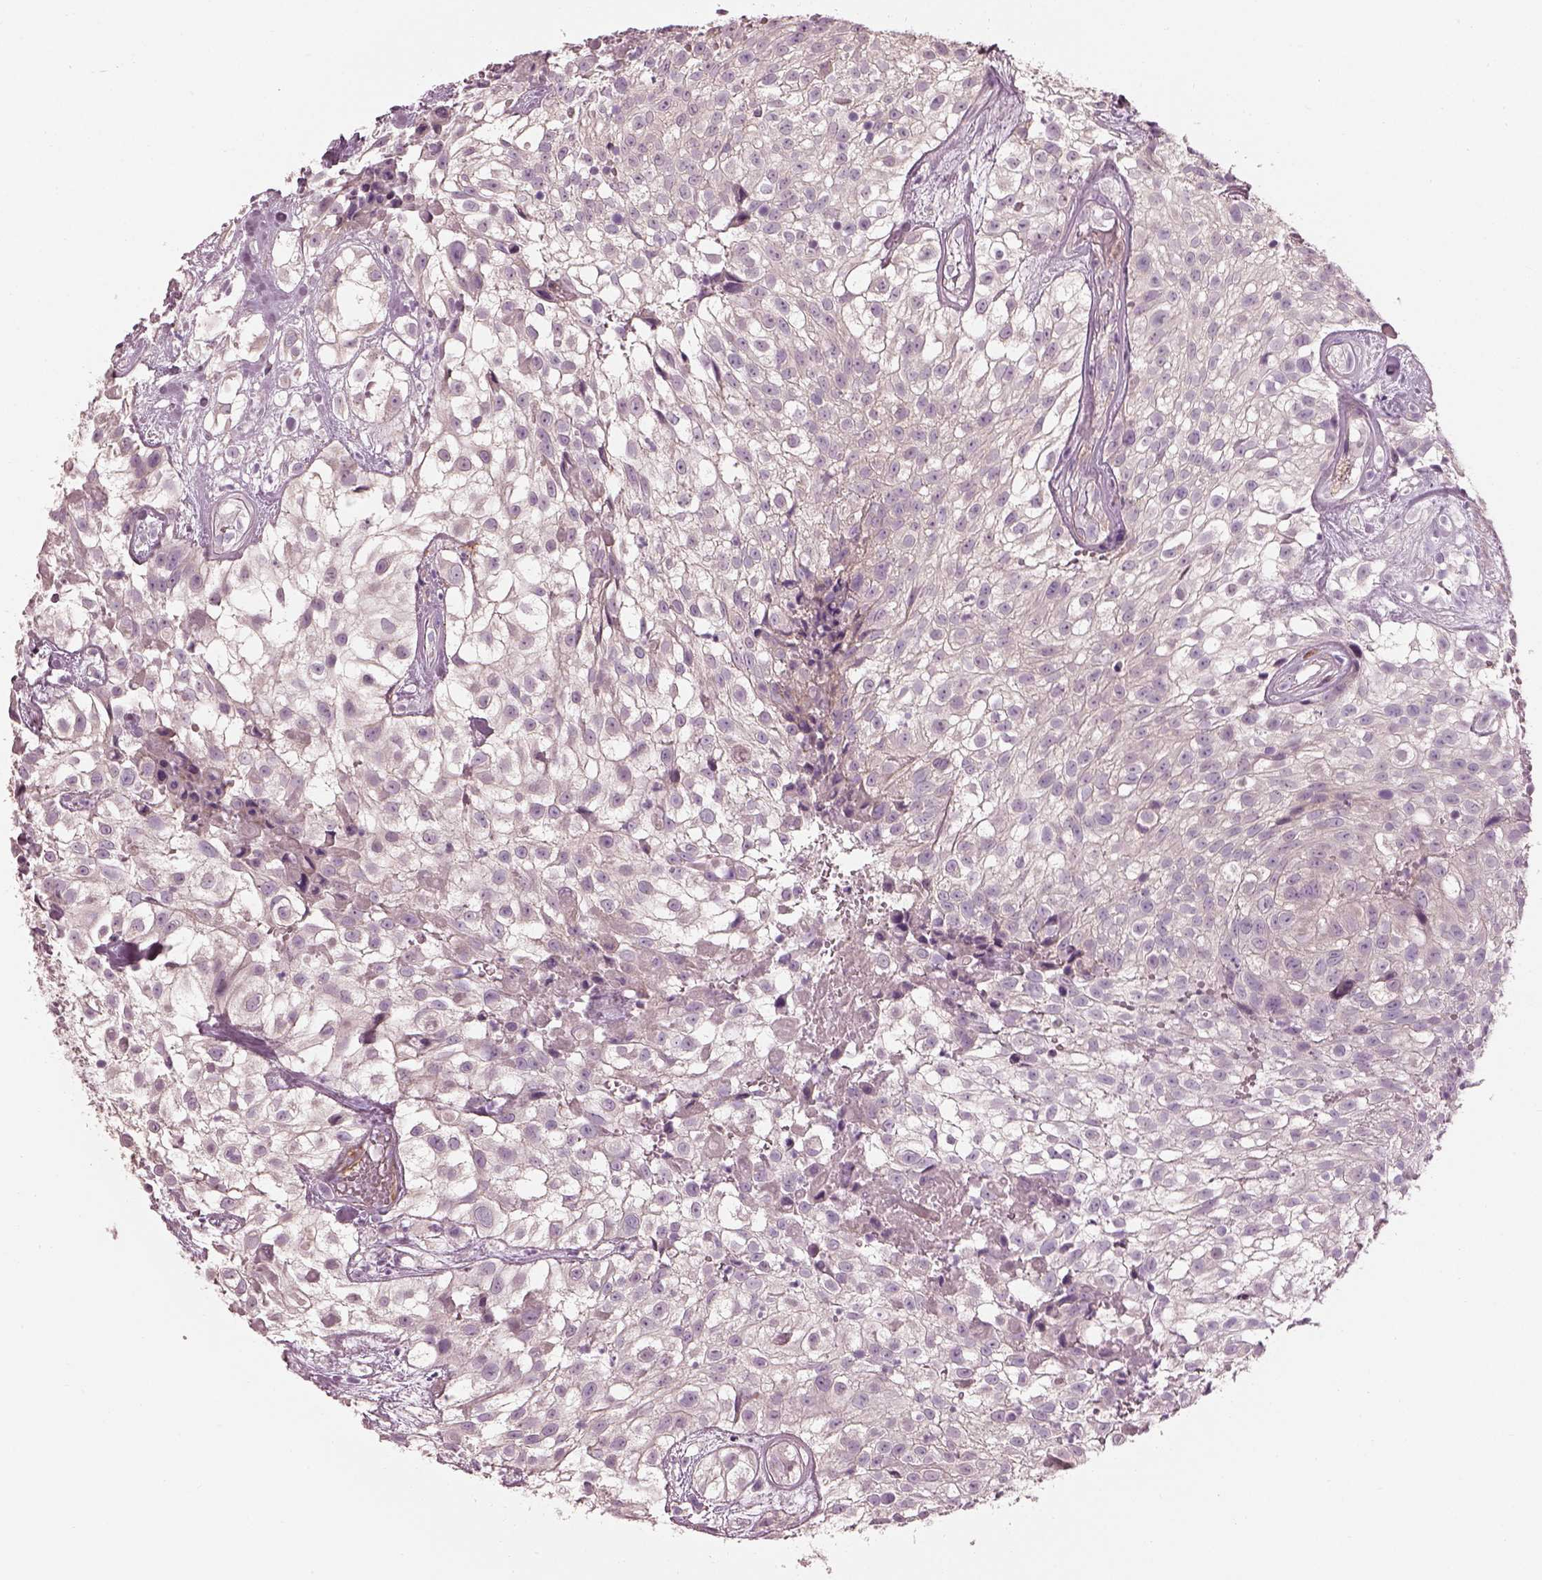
{"staining": {"intensity": "negative", "quantity": "none", "location": "none"}, "tissue": "urothelial cancer", "cell_type": "Tumor cells", "image_type": "cancer", "snomed": [{"axis": "morphology", "description": "Urothelial carcinoma, High grade"}, {"axis": "topography", "description": "Urinary bladder"}], "caption": "High-grade urothelial carcinoma was stained to show a protein in brown. There is no significant positivity in tumor cells.", "gene": "PRKCZ", "patient": {"sex": "male", "age": 56}}